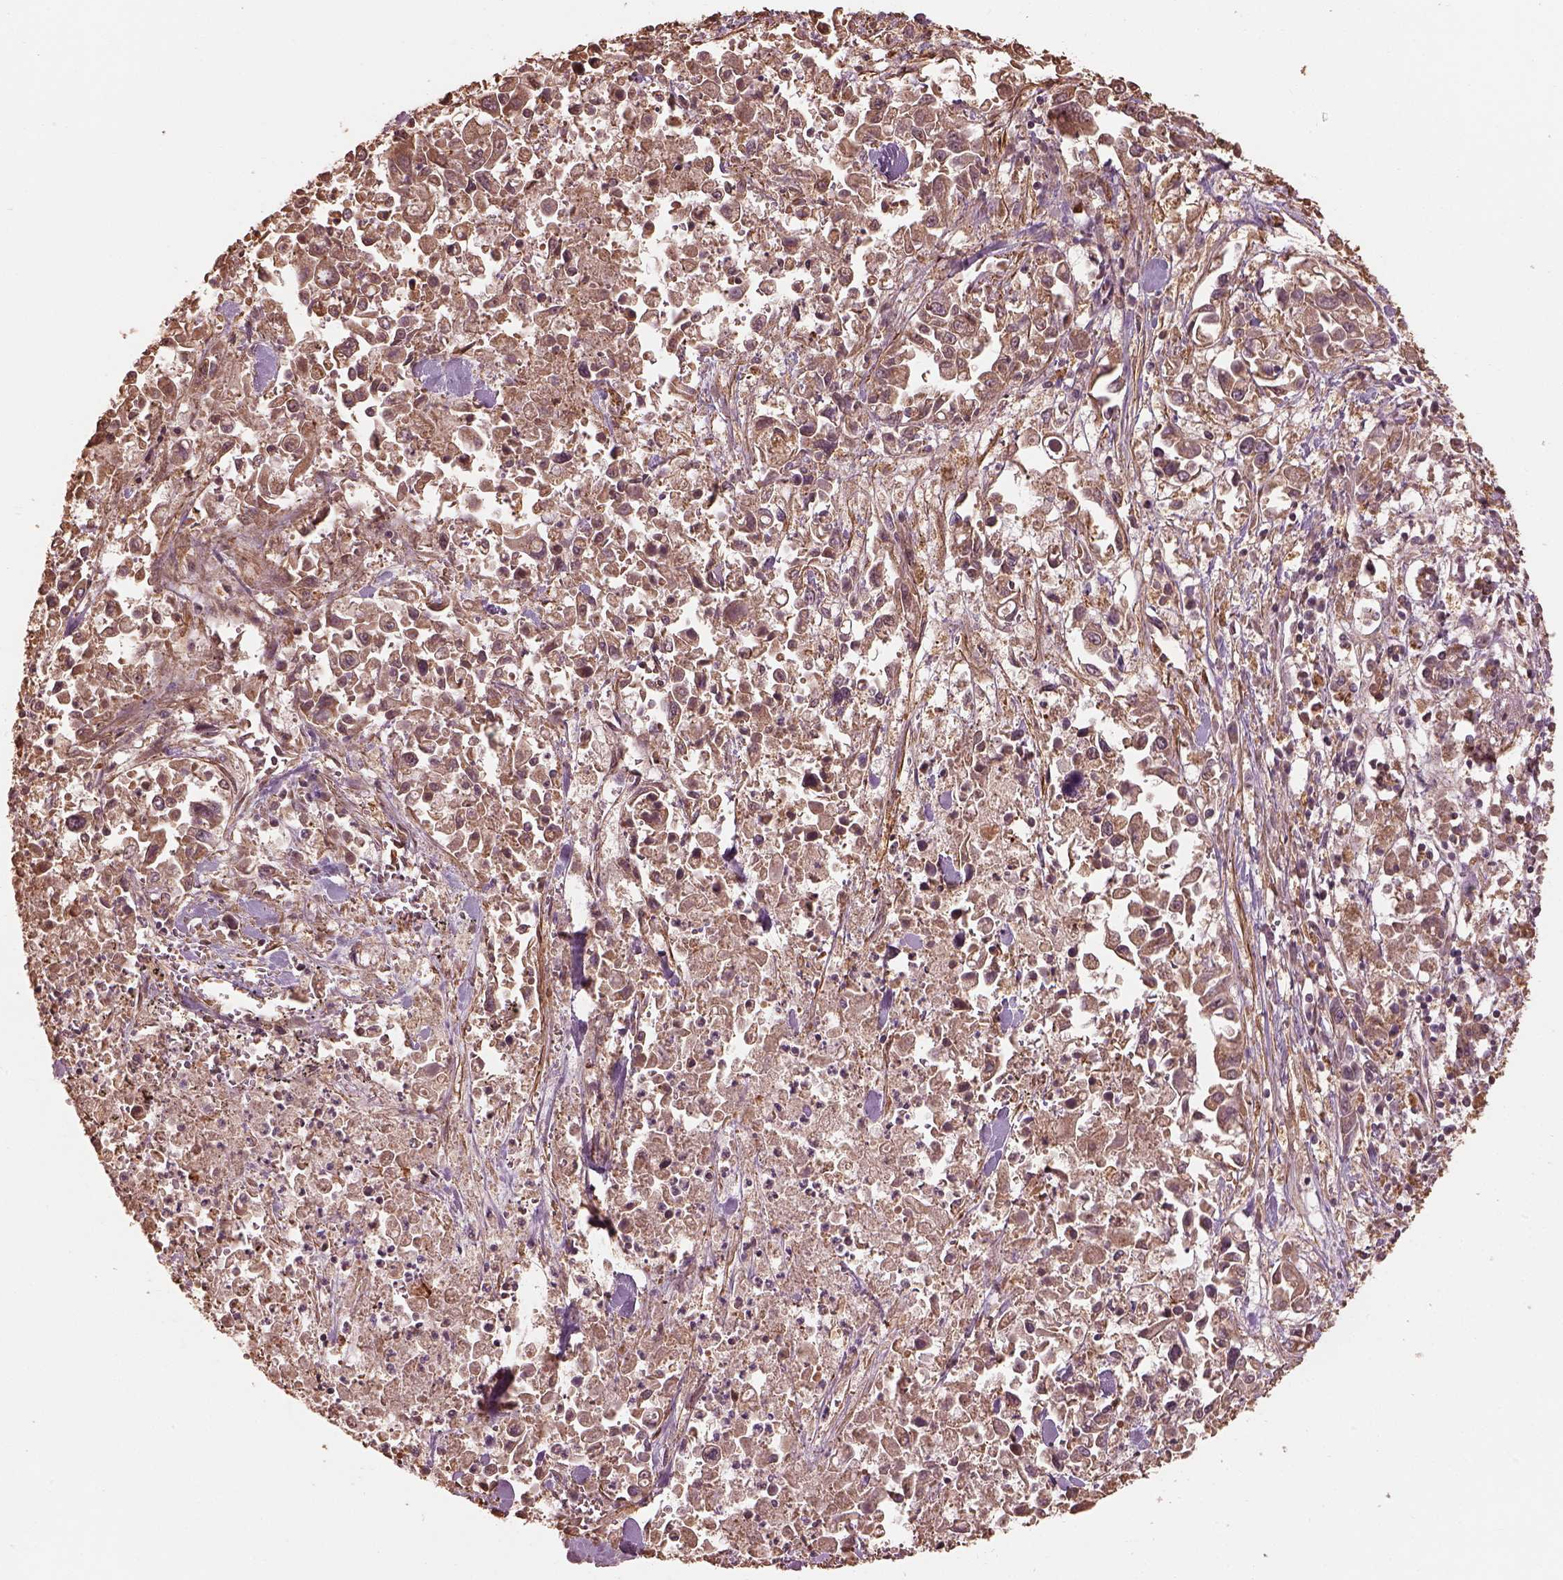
{"staining": {"intensity": "moderate", "quantity": ">75%", "location": "cytoplasmic/membranous"}, "tissue": "pancreatic cancer", "cell_type": "Tumor cells", "image_type": "cancer", "snomed": [{"axis": "morphology", "description": "Adenocarcinoma, NOS"}, {"axis": "topography", "description": "Pancreas"}], "caption": "IHC of pancreatic cancer (adenocarcinoma) shows medium levels of moderate cytoplasmic/membranous staining in approximately >75% of tumor cells.", "gene": "METTL4", "patient": {"sex": "female", "age": 83}}